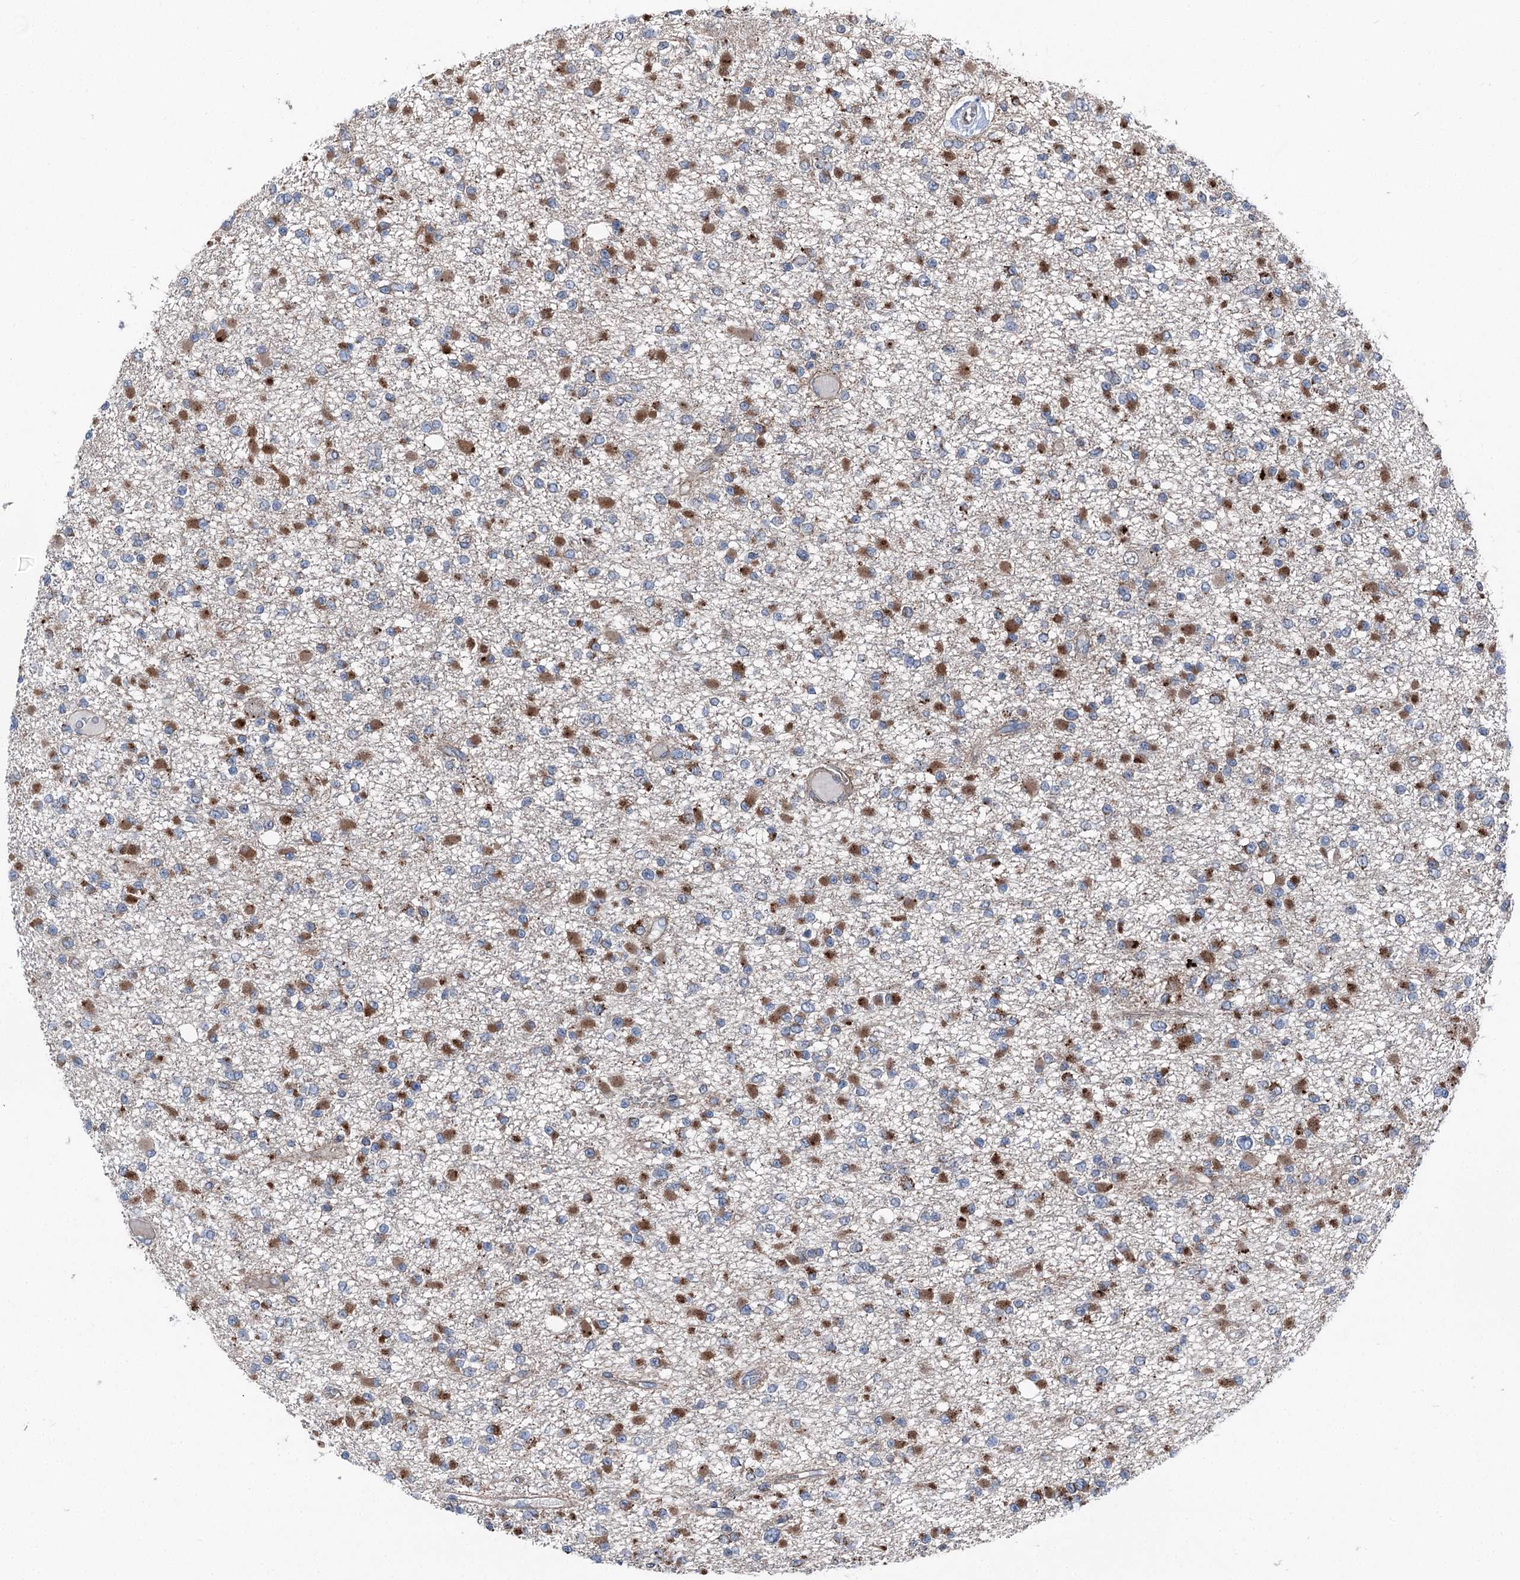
{"staining": {"intensity": "moderate", "quantity": "25%-75%", "location": "cytoplasmic/membranous"}, "tissue": "glioma", "cell_type": "Tumor cells", "image_type": "cancer", "snomed": [{"axis": "morphology", "description": "Glioma, malignant, Low grade"}, {"axis": "topography", "description": "Brain"}], "caption": "A histopathology image of human malignant low-grade glioma stained for a protein demonstrates moderate cytoplasmic/membranous brown staining in tumor cells.", "gene": "POLR1D", "patient": {"sex": "female", "age": 22}}